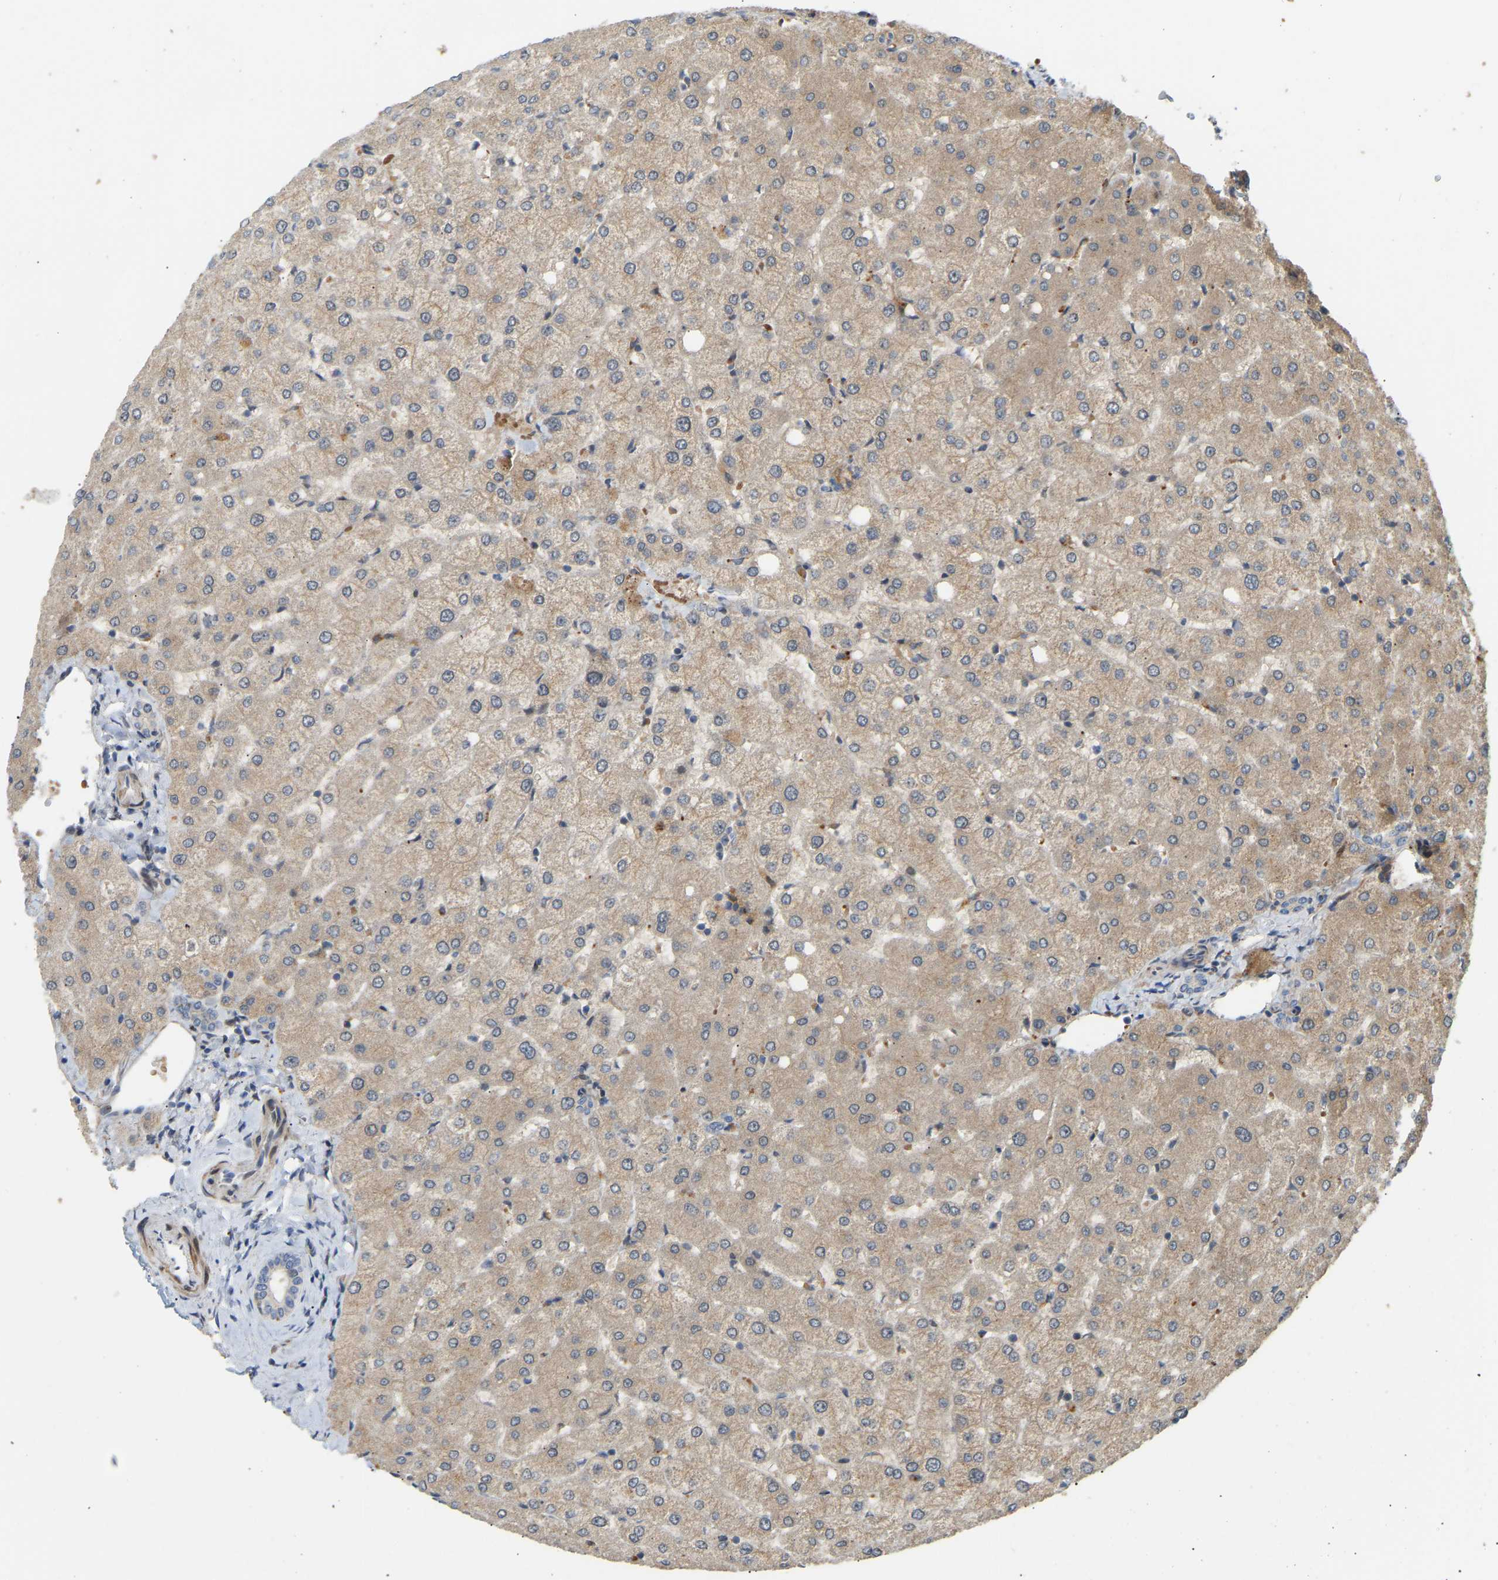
{"staining": {"intensity": "weak", "quantity": "<25%", "location": "cytoplasmic/membranous"}, "tissue": "liver", "cell_type": "Cholangiocytes", "image_type": "normal", "snomed": [{"axis": "morphology", "description": "Normal tissue, NOS"}, {"axis": "topography", "description": "Liver"}], "caption": "IHC image of normal liver: liver stained with DAB (3,3'-diaminobenzidine) displays no significant protein expression in cholangiocytes.", "gene": "POGLUT2", "patient": {"sex": "female", "age": 54}}